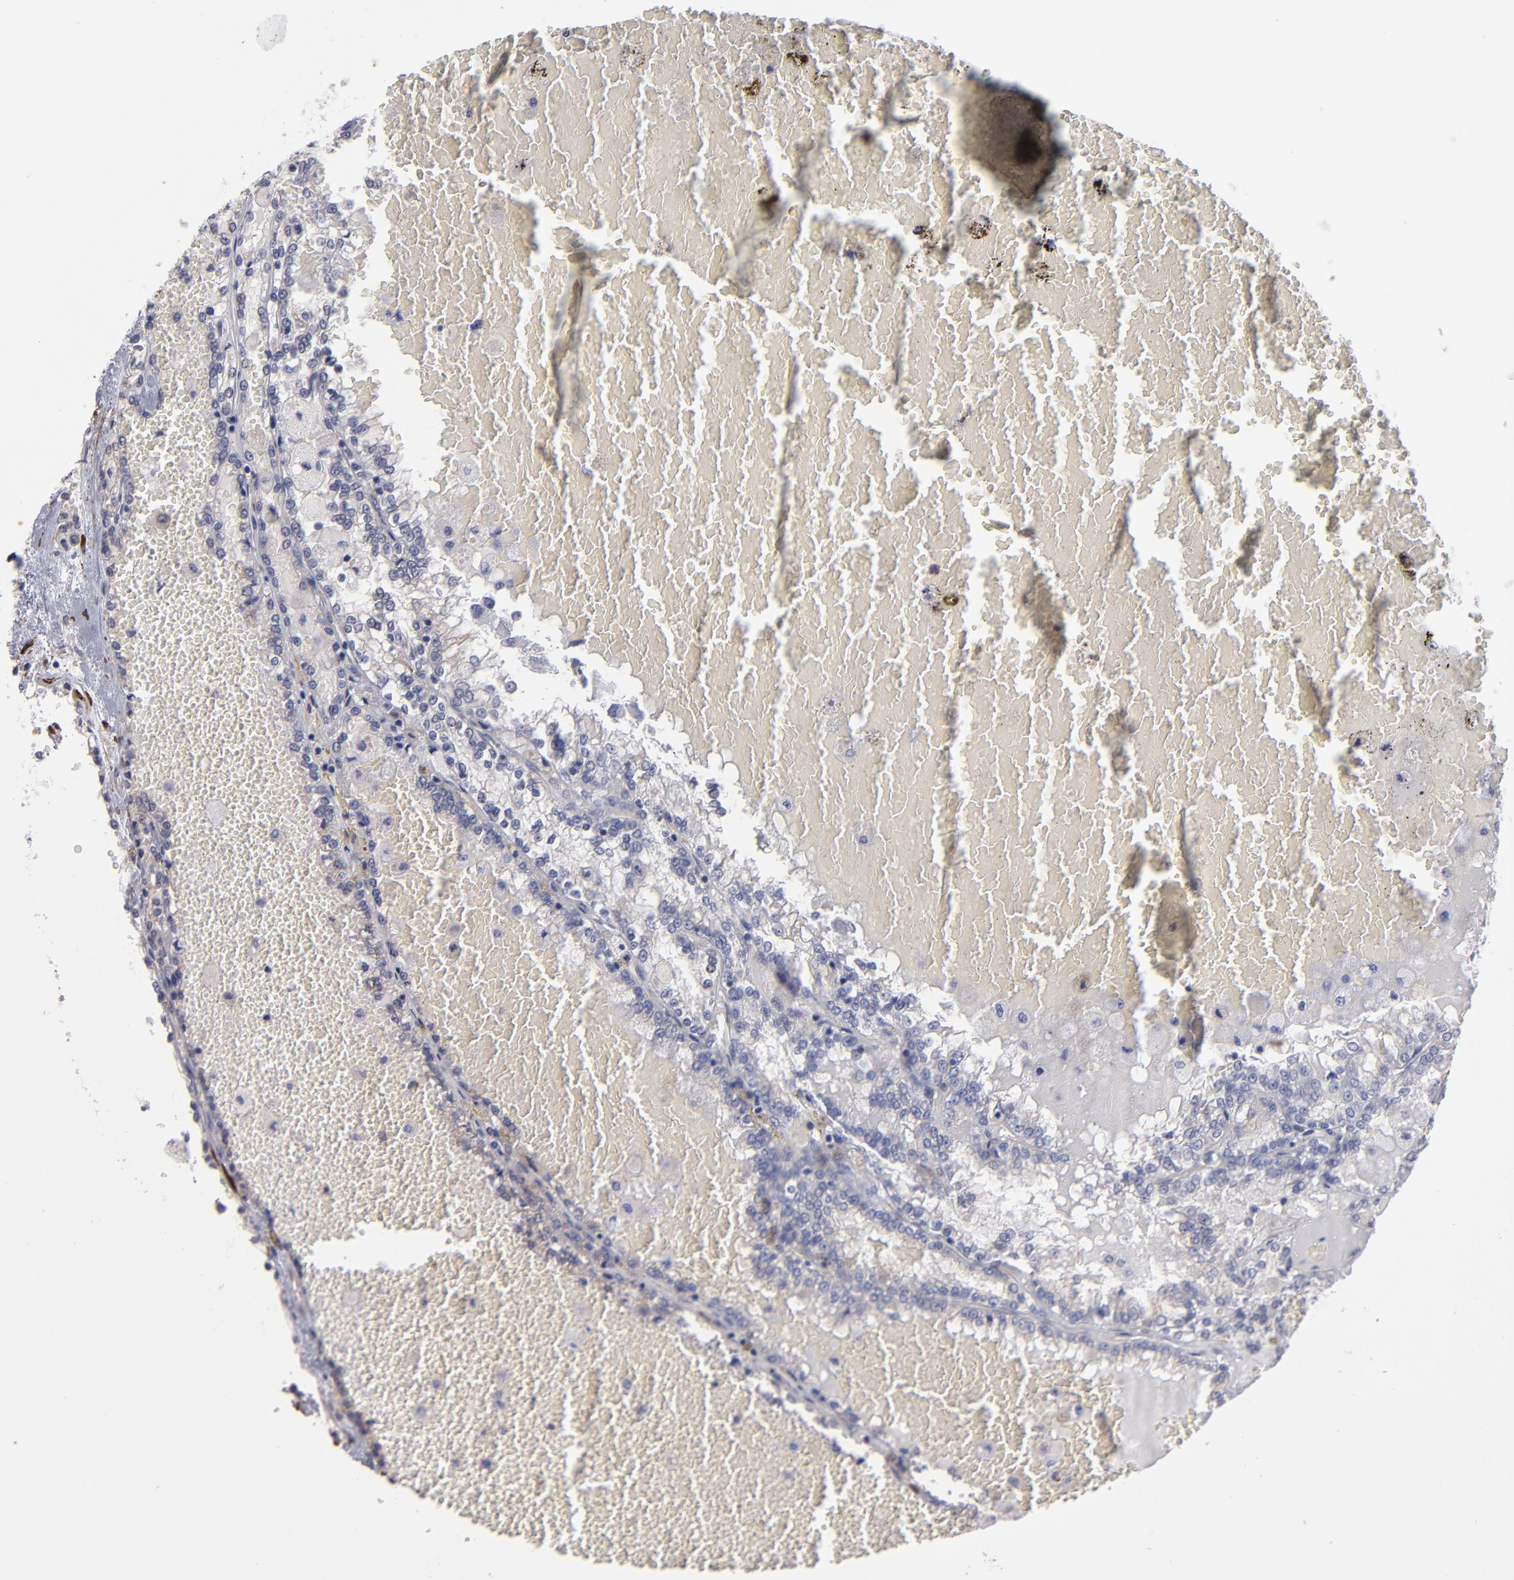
{"staining": {"intensity": "weak", "quantity": "<25%", "location": "cytoplasmic/membranous"}, "tissue": "renal cancer", "cell_type": "Tumor cells", "image_type": "cancer", "snomed": [{"axis": "morphology", "description": "Adenocarcinoma, NOS"}, {"axis": "topography", "description": "Kidney"}], "caption": "An IHC image of renal adenocarcinoma is shown. There is no staining in tumor cells of renal adenocarcinoma.", "gene": "SLMAP", "patient": {"sex": "female", "age": 56}}